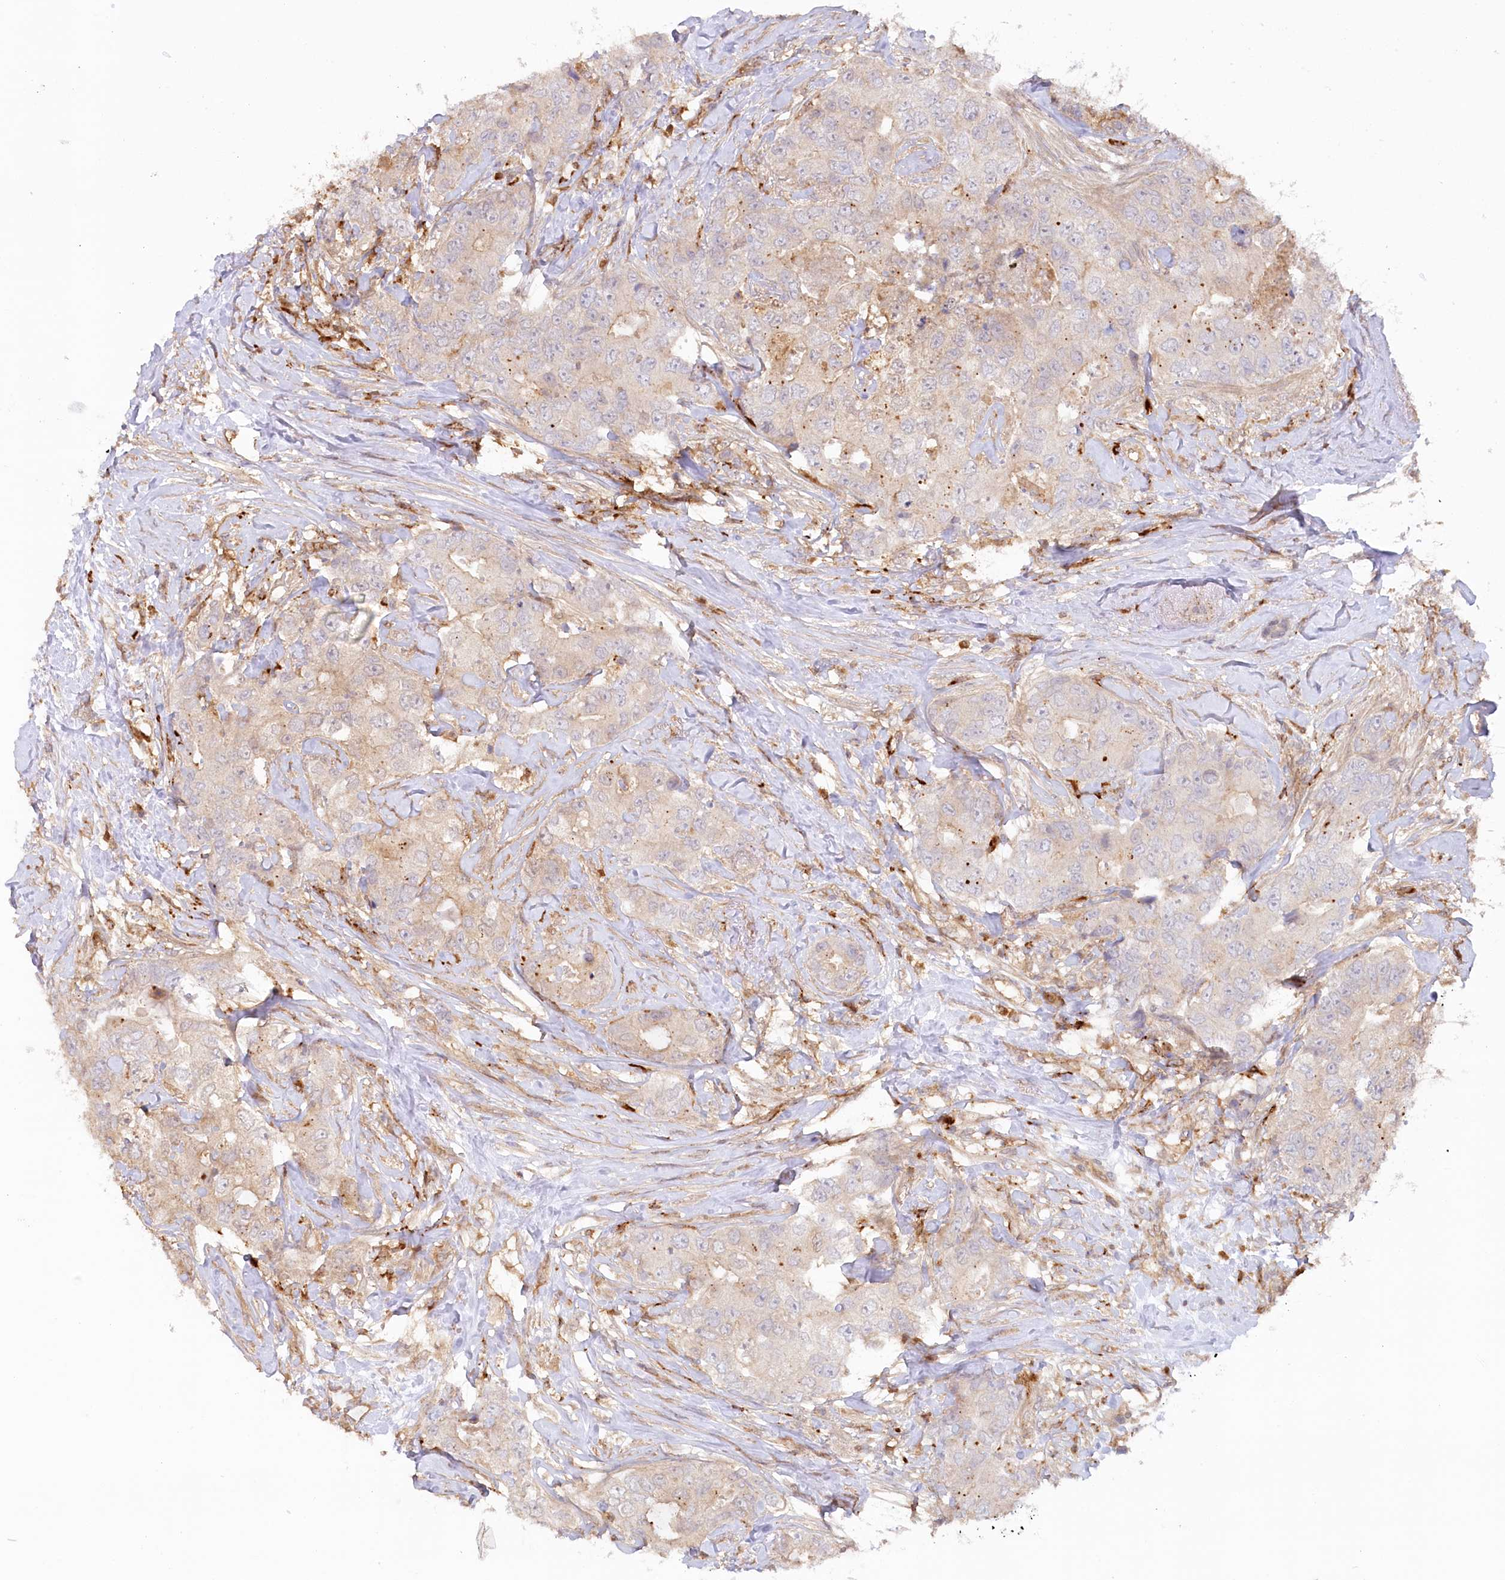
{"staining": {"intensity": "moderate", "quantity": "<25%", "location": "cytoplasmic/membranous"}, "tissue": "breast cancer", "cell_type": "Tumor cells", "image_type": "cancer", "snomed": [{"axis": "morphology", "description": "Duct carcinoma"}, {"axis": "topography", "description": "Breast"}], "caption": "Immunohistochemical staining of breast cancer demonstrates low levels of moderate cytoplasmic/membranous positivity in about <25% of tumor cells. Immunohistochemistry stains the protein in brown and the nuclei are stained blue.", "gene": "GBE1", "patient": {"sex": "female", "age": 62}}